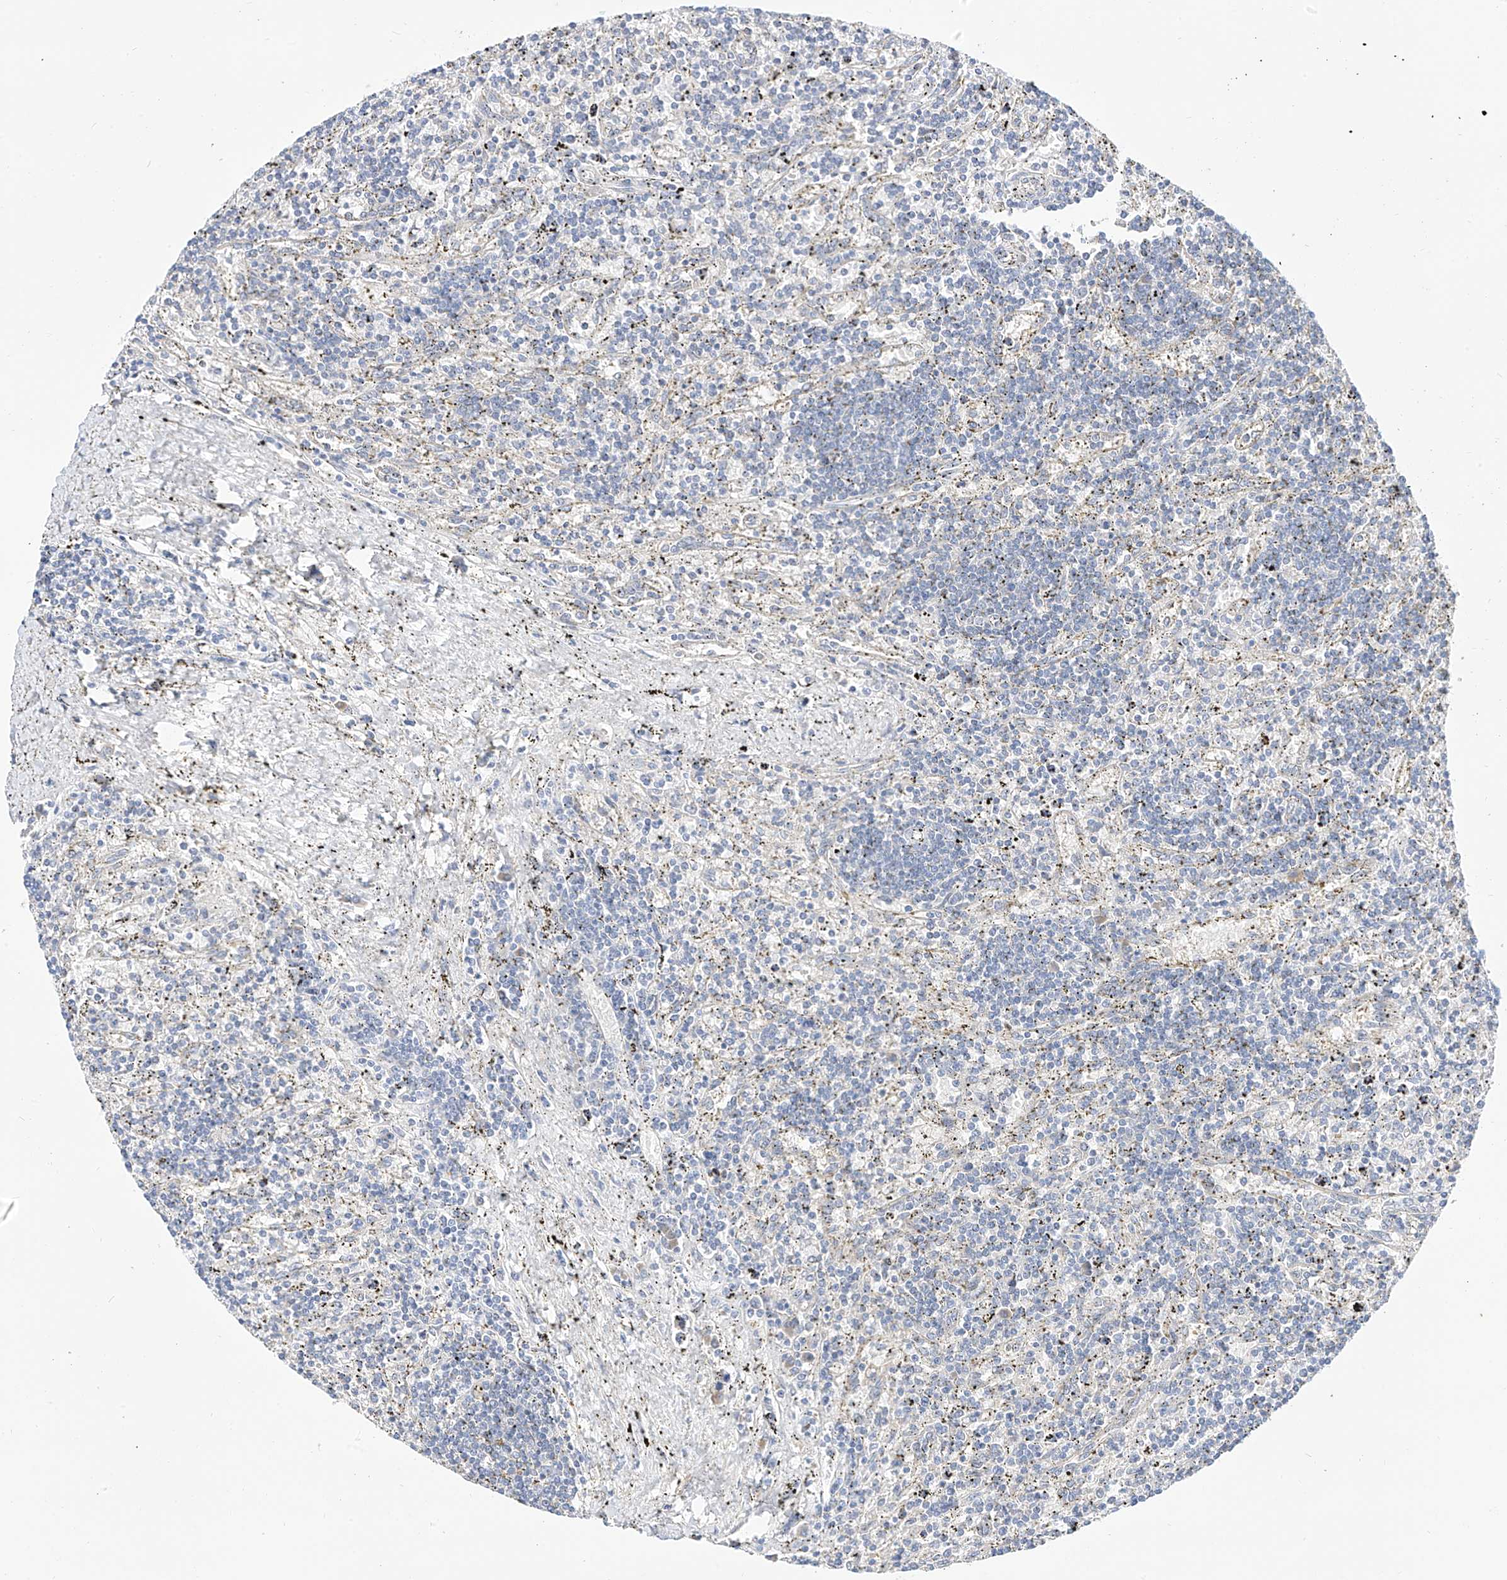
{"staining": {"intensity": "negative", "quantity": "none", "location": "none"}, "tissue": "lymphoma", "cell_type": "Tumor cells", "image_type": "cancer", "snomed": [{"axis": "morphology", "description": "Malignant lymphoma, non-Hodgkin's type, Low grade"}, {"axis": "topography", "description": "Spleen"}], "caption": "This is an immunohistochemistry histopathology image of low-grade malignant lymphoma, non-Hodgkin's type. There is no staining in tumor cells.", "gene": "RASA2", "patient": {"sex": "male", "age": 76}}